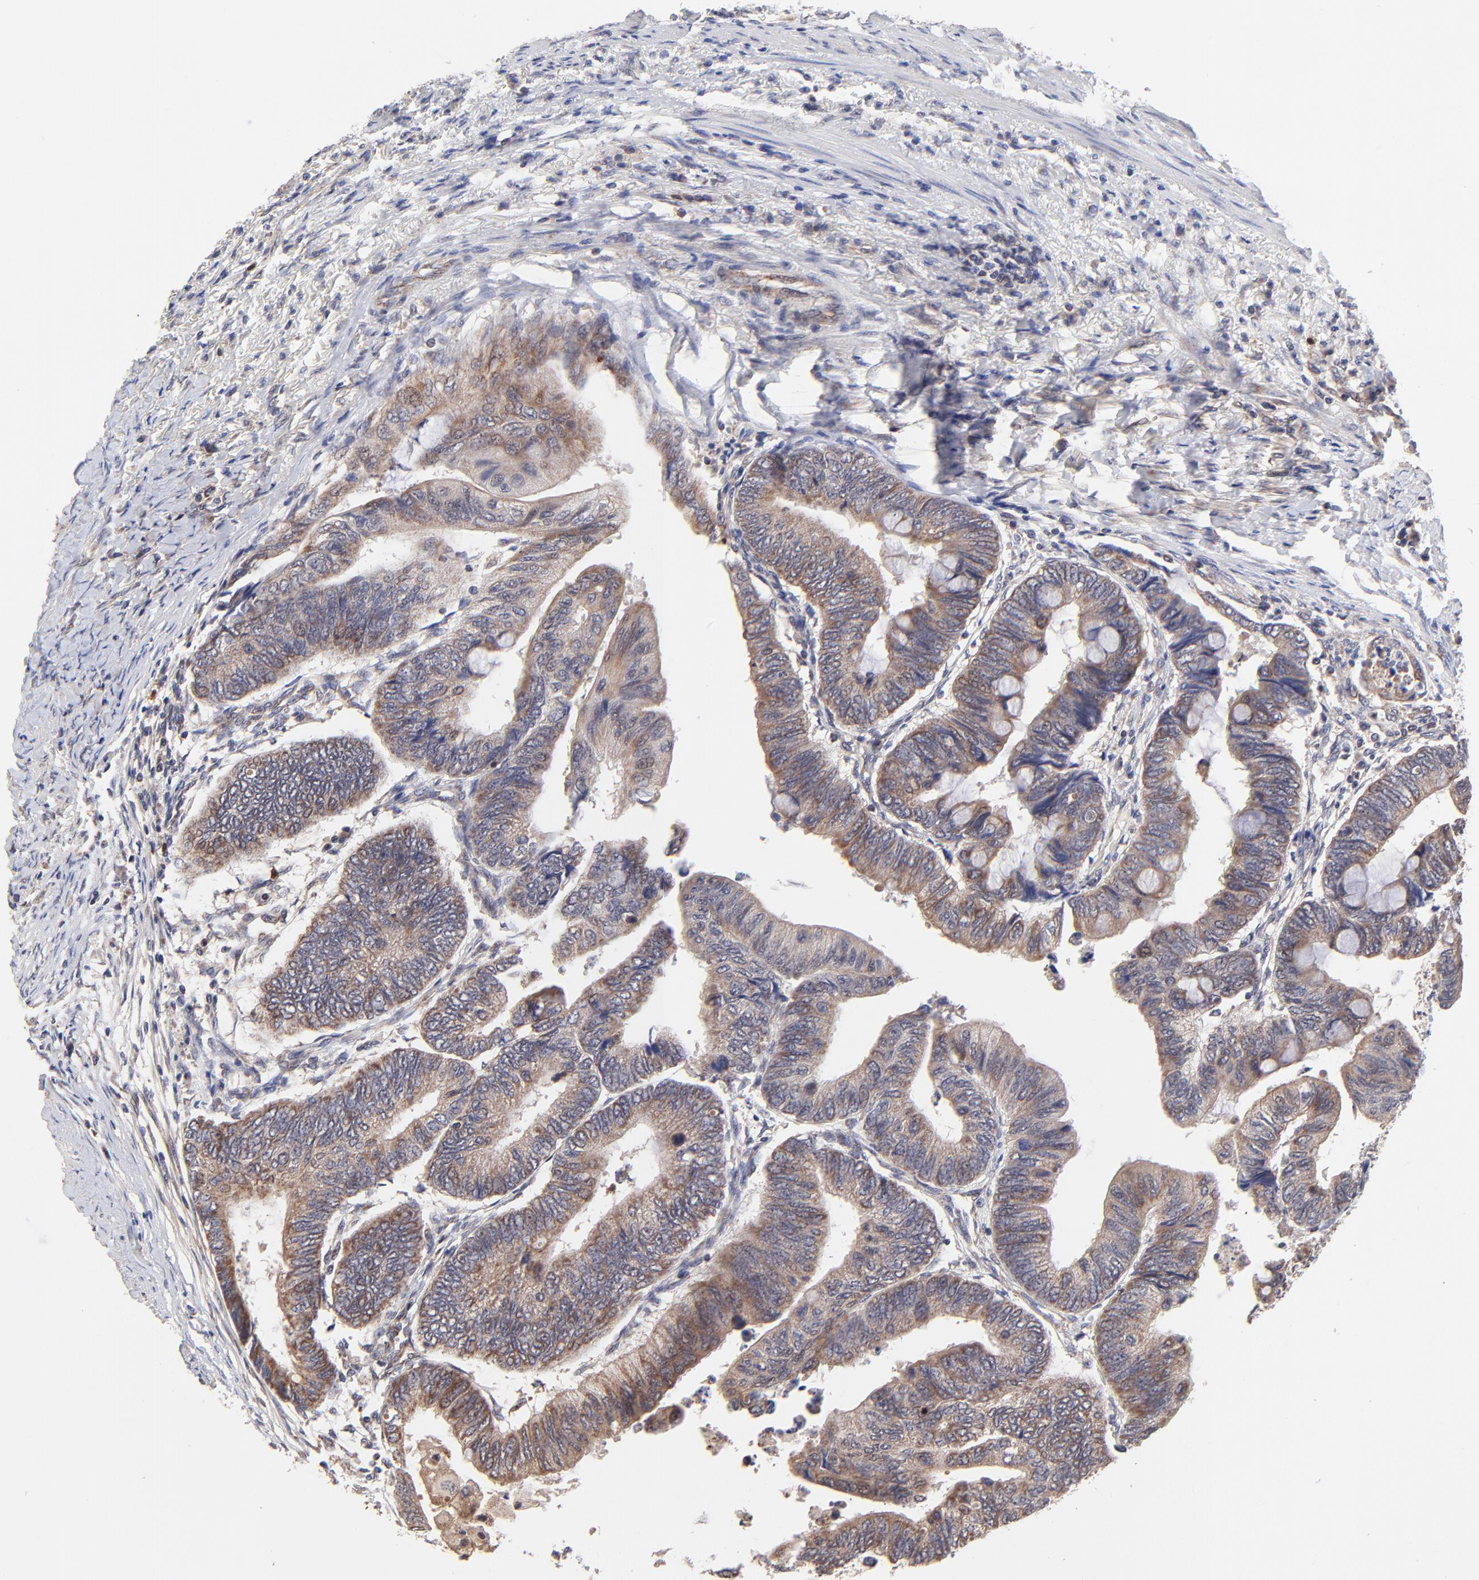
{"staining": {"intensity": "moderate", "quantity": ">75%", "location": "cytoplasmic/membranous"}, "tissue": "colorectal cancer", "cell_type": "Tumor cells", "image_type": "cancer", "snomed": [{"axis": "morphology", "description": "Normal tissue, NOS"}, {"axis": "morphology", "description": "Adenocarcinoma, NOS"}, {"axis": "topography", "description": "Rectum"}, {"axis": "topography", "description": "Peripheral nerve tissue"}], "caption": "Human adenocarcinoma (colorectal) stained with a protein marker reveals moderate staining in tumor cells.", "gene": "FBXL12", "patient": {"sex": "male", "age": 92}}